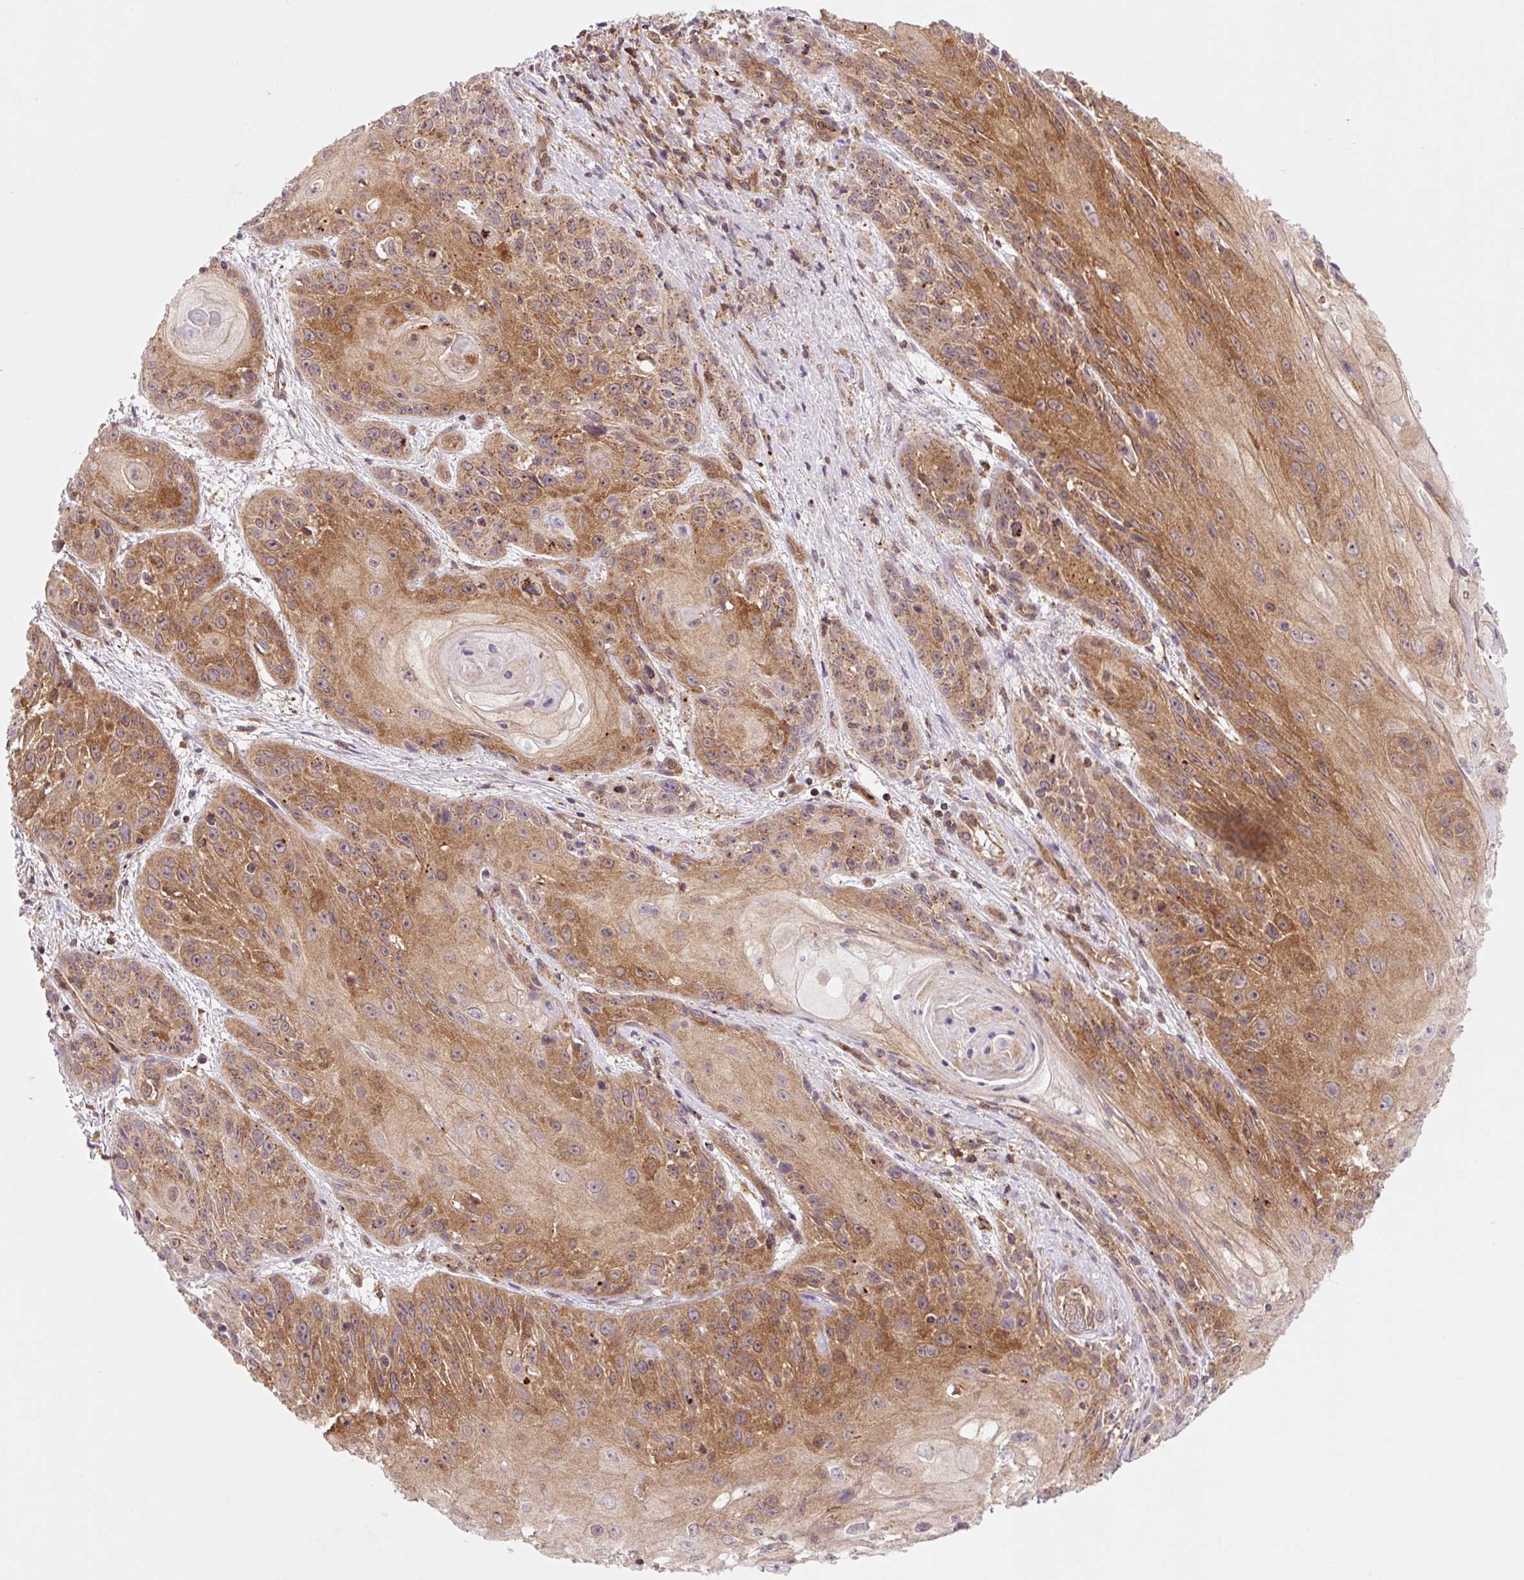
{"staining": {"intensity": "moderate", "quantity": ">75%", "location": "cytoplasmic/membranous"}, "tissue": "skin cancer", "cell_type": "Tumor cells", "image_type": "cancer", "snomed": [{"axis": "morphology", "description": "Squamous cell carcinoma, NOS"}, {"axis": "topography", "description": "Skin"}, {"axis": "topography", "description": "Vulva"}], "caption": "The photomicrograph reveals immunohistochemical staining of skin cancer (squamous cell carcinoma). There is moderate cytoplasmic/membranous expression is identified in about >75% of tumor cells.", "gene": "VPS4A", "patient": {"sex": "female", "age": 76}}